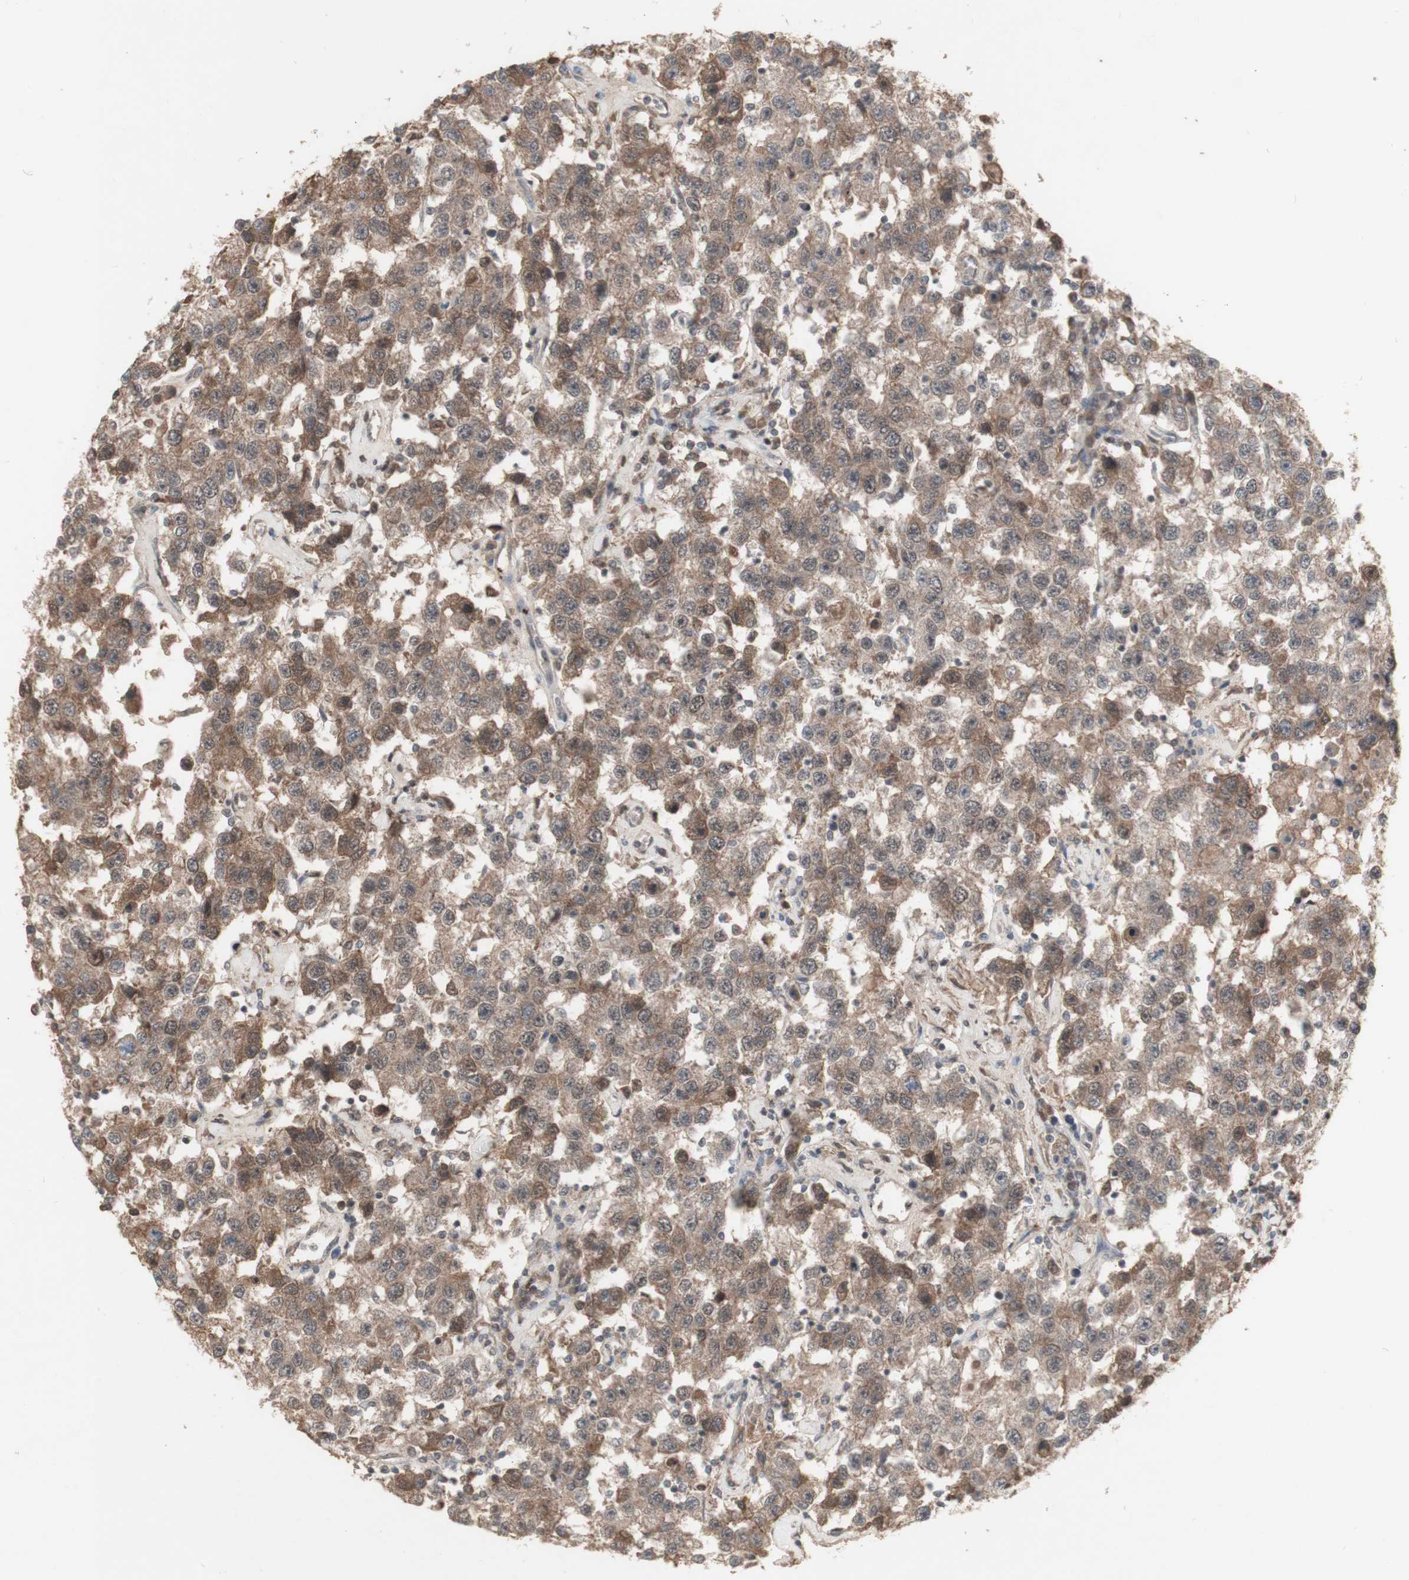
{"staining": {"intensity": "moderate", "quantity": ">75%", "location": "cytoplasmic/membranous"}, "tissue": "testis cancer", "cell_type": "Tumor cells", "image_type": "cancer", "snomed": [{"axis": "morphology", "description": "Seminoma, NOS"}, {"axis": "topography", "description": "Testis"}], "caption": "Immunohistochemical staining of human seminoma (testis) exhibits medium levels of moderate cytoplasmic/membranous protein positivity in approximately >75% of tumor cells. The staining was performed using DAB (3,3'-diaminobenzidine) to visualize the protein expression in brown, while the nuclei were stained in blue with hematoxylin (Magnification: 20x).", "gene": "ALOX12", "patient": {"sex": "male", "age": 41}}